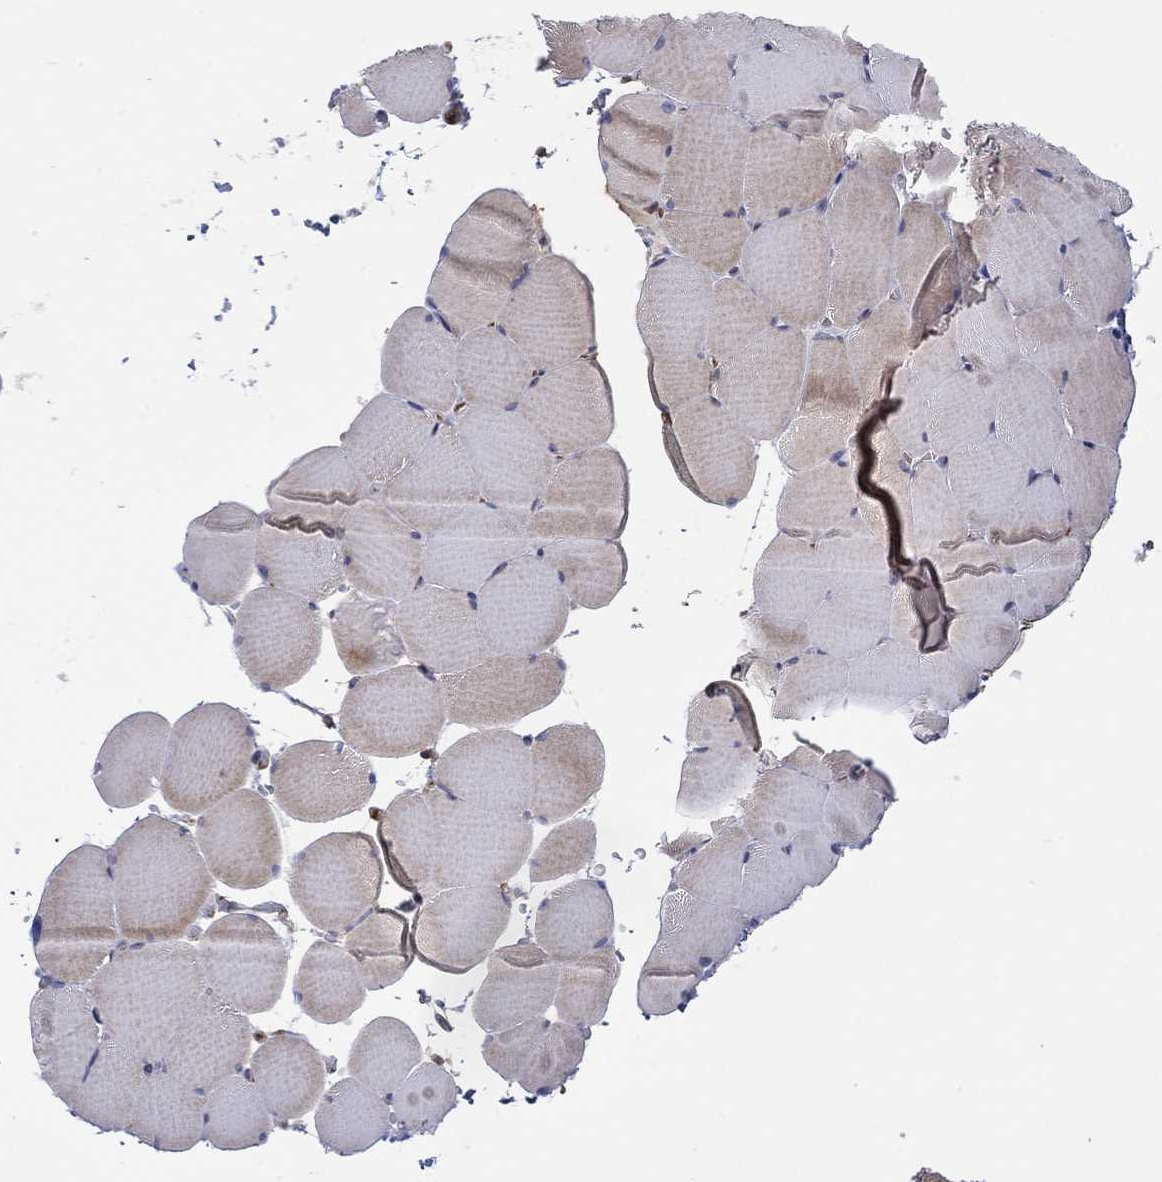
{"staining": {"intensity": "weak", "quantity": "<25%", "location": "cytoplasmic/membranous"}, "tissue": "skeletal muscle", "cell_type": "Myocytes", "image_type": "normal", "snomed": [{"axis": "morphology", "description": "Normal tissue, NOS"}, {"axis": "topography", "description": "Skeletal muscle"}], "caption": "Immunohistochemistry histopathology image of unremarkable skeletal muscle: human skeletal muscle stained with DAB (3,3'-diaminobenzidine) displays no significant protein expression in myocytes.", "gene": "MTRFR", "patient": {"sex": "female", "age": 37}}